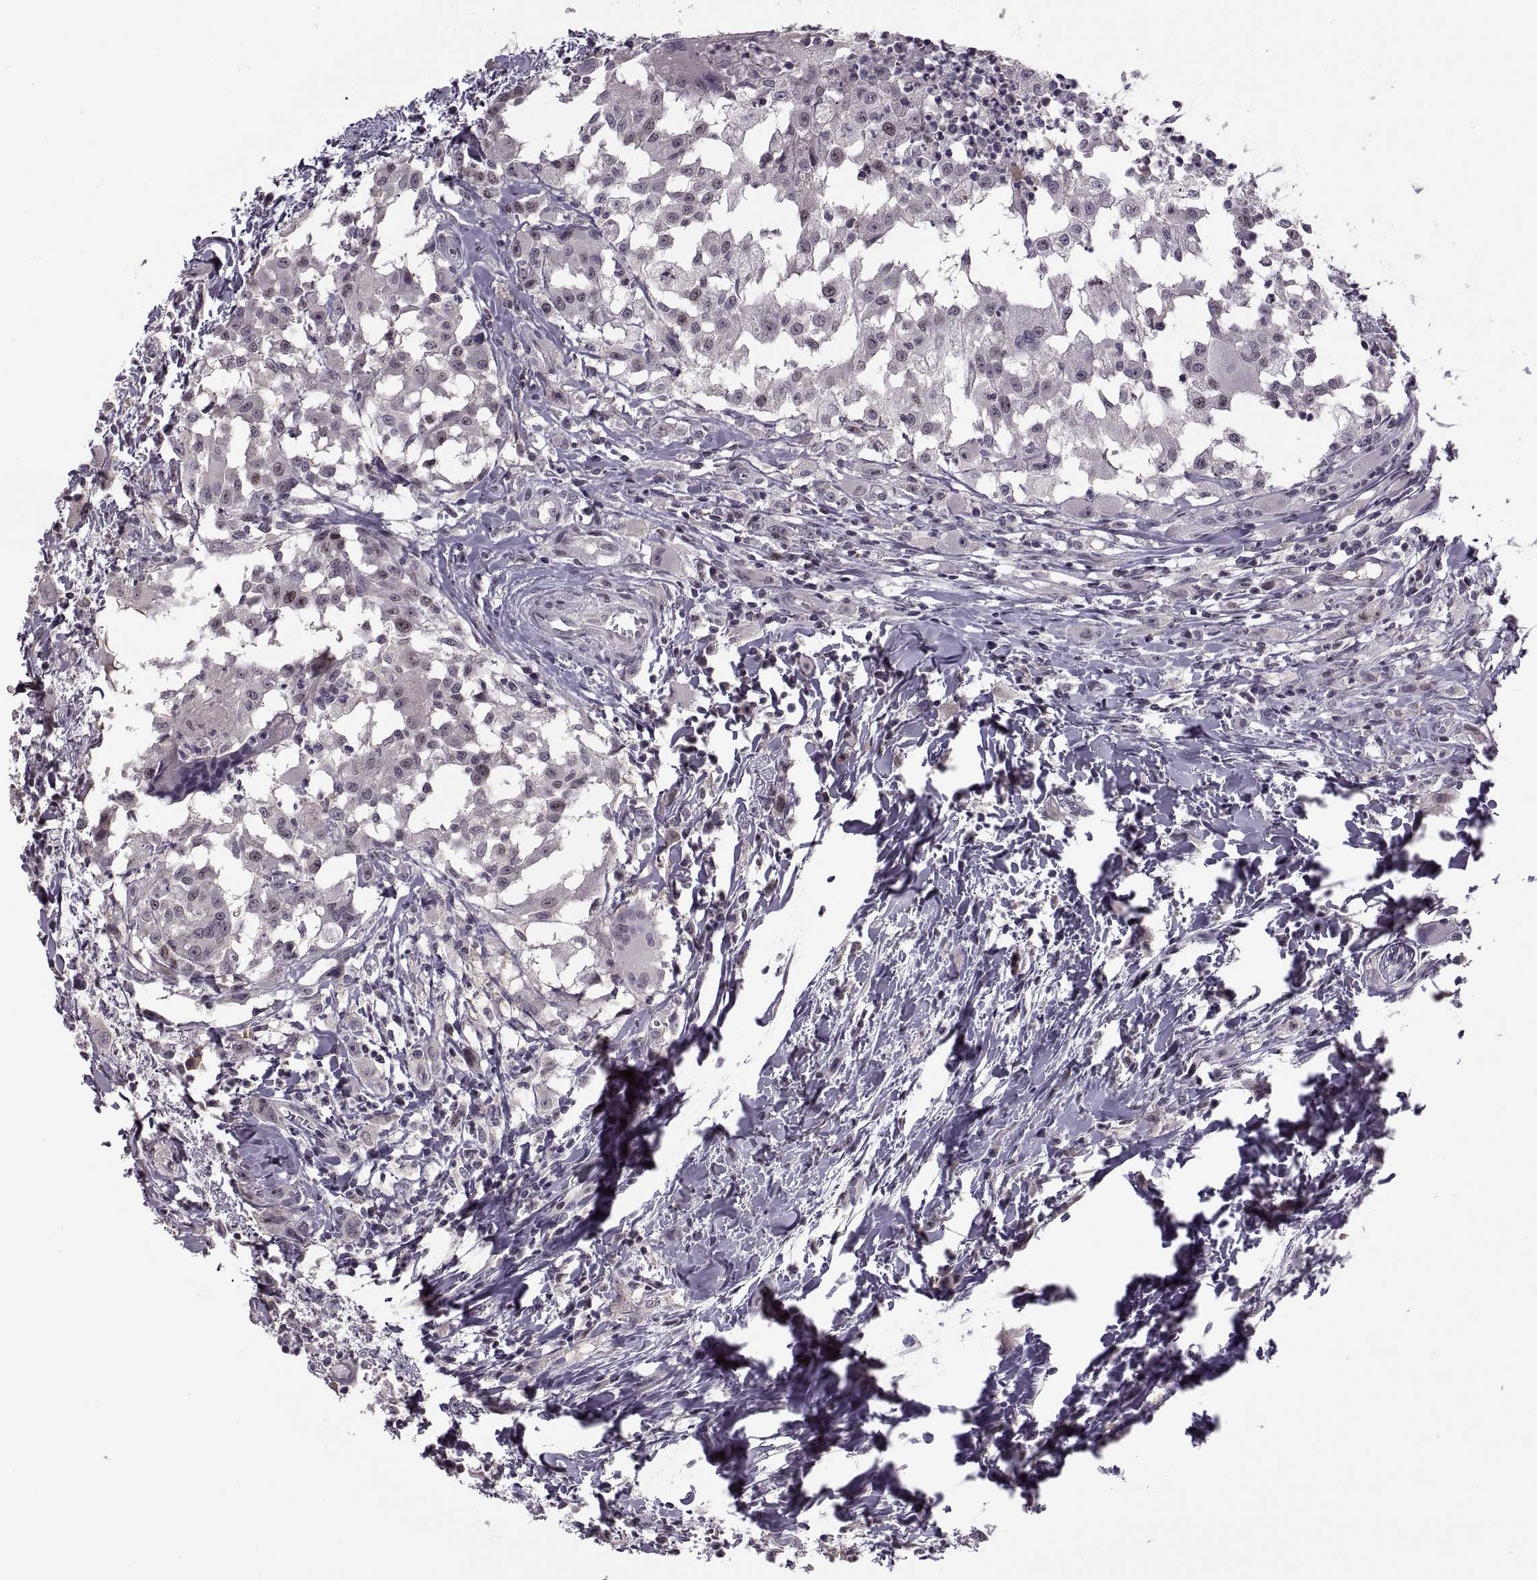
{"staining": {"intensity": "weak", "quantity": "<25%", "location": "nuclear"}, "tissue": "head and neck cancer", "cell_type": "Tumor cells", "image_type": "cancer", "snomed": [{"axis": "morphology", "description": "Squamous cell carcinoma, NOS"}, {"axis": "morphology", "description": "Squamous cell carcinoma, metastatic, NOS"}, {"axis": "topography", "description": "Oral tissue"}, {"axis": "topography", "description": "Head-Neck"}], "caption": "Protein analysis of head and neck cancer shows no significant expression in tumor cells. (DAB (3,3'-diaminobenzidine) immunohistochemistry with hematoxylin counter stain).", "gene": "CACNA1F", "patient": {"sex": "female", "age": 85}}